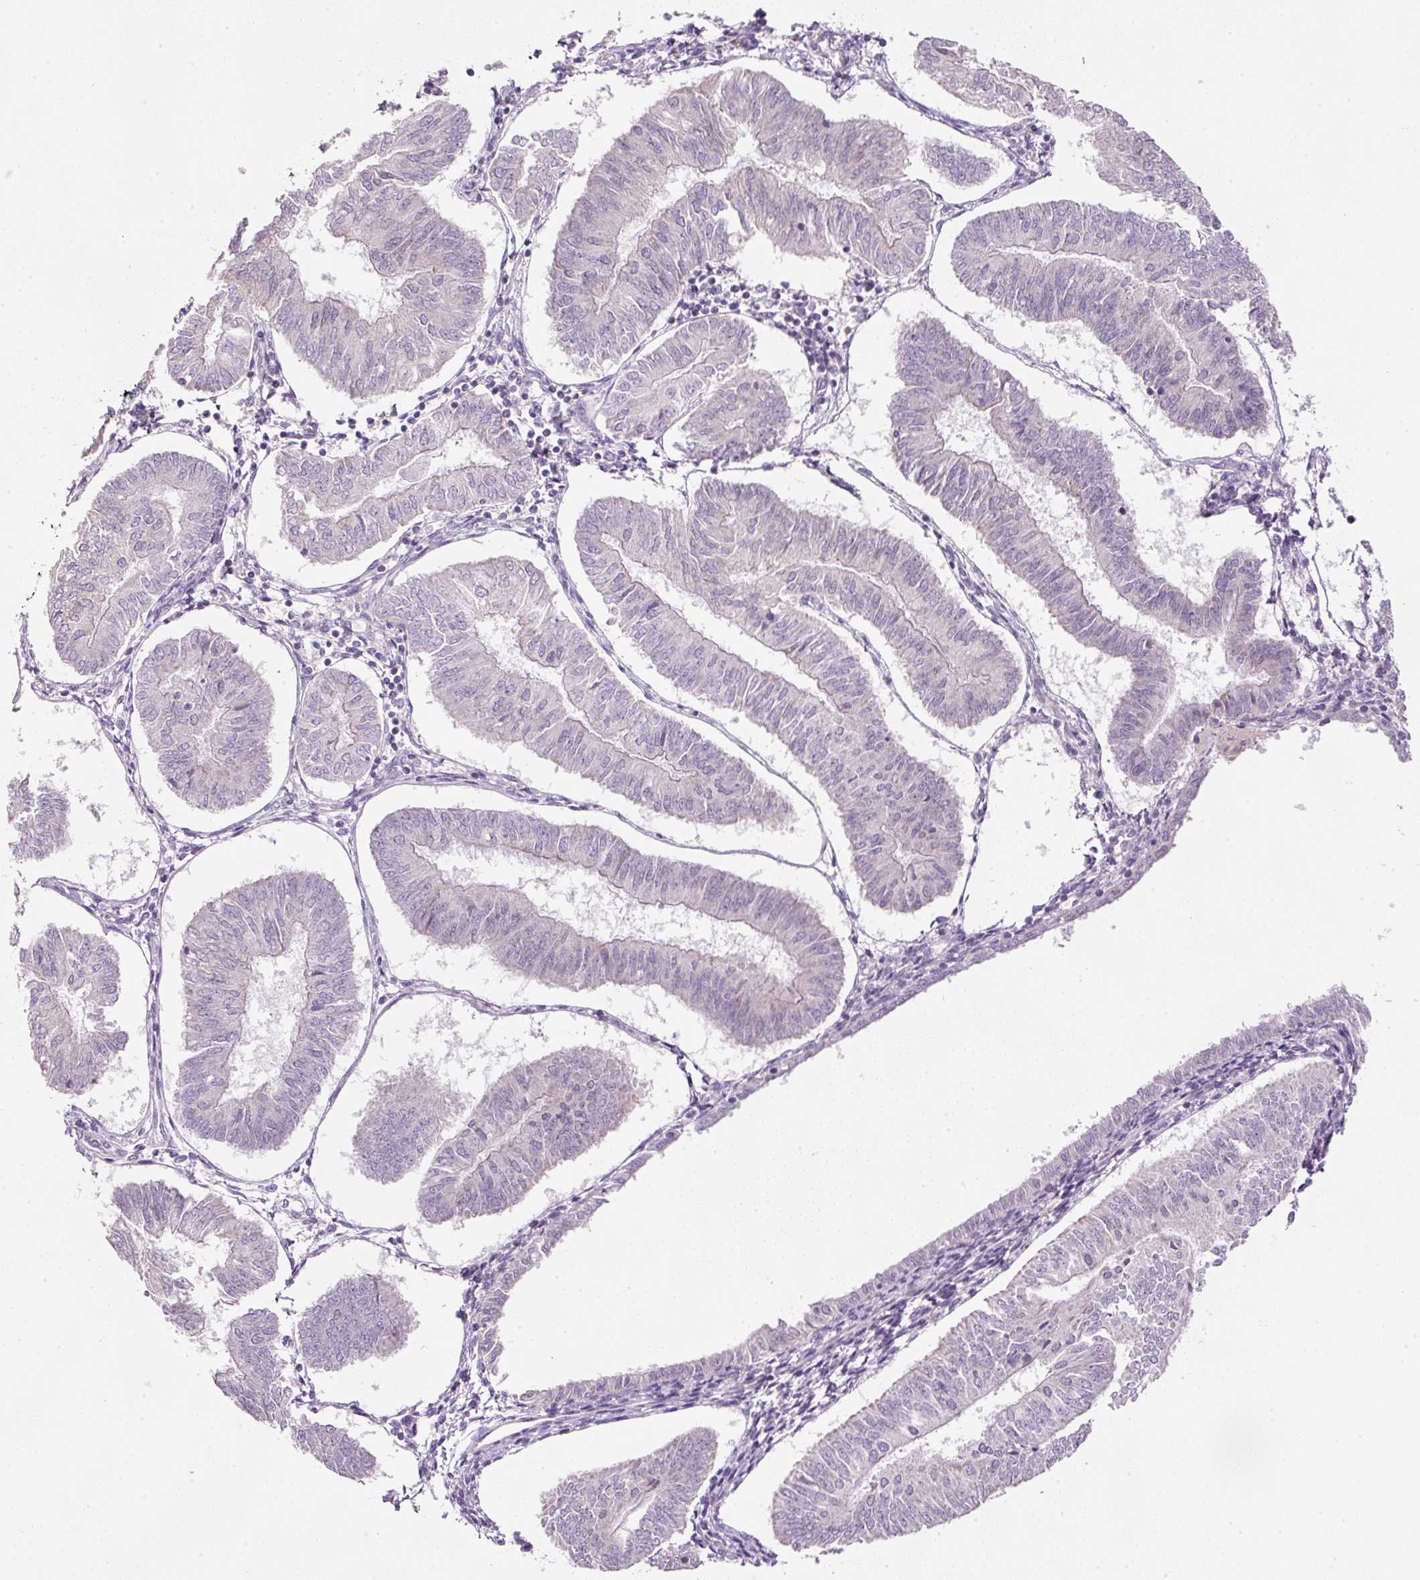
{"staining": {"intensity": "negative", "quantity": "none", "location": "none"}, "tissue": "endometrial cancer", "cell_type": "Tumor cells", "image_type": "cancer", "snomed": [{"axis": "morphology", "description": "Adenocarcinoma, NOS"}, {"axis": "topography", "description": "Endometrium"}], "caption": "IHC of adenocarcinoma (endometrial) exhibits no expression in tumor cells.", "gene": "KPNA5", "patient": {"sex": "female", "age": 58}}